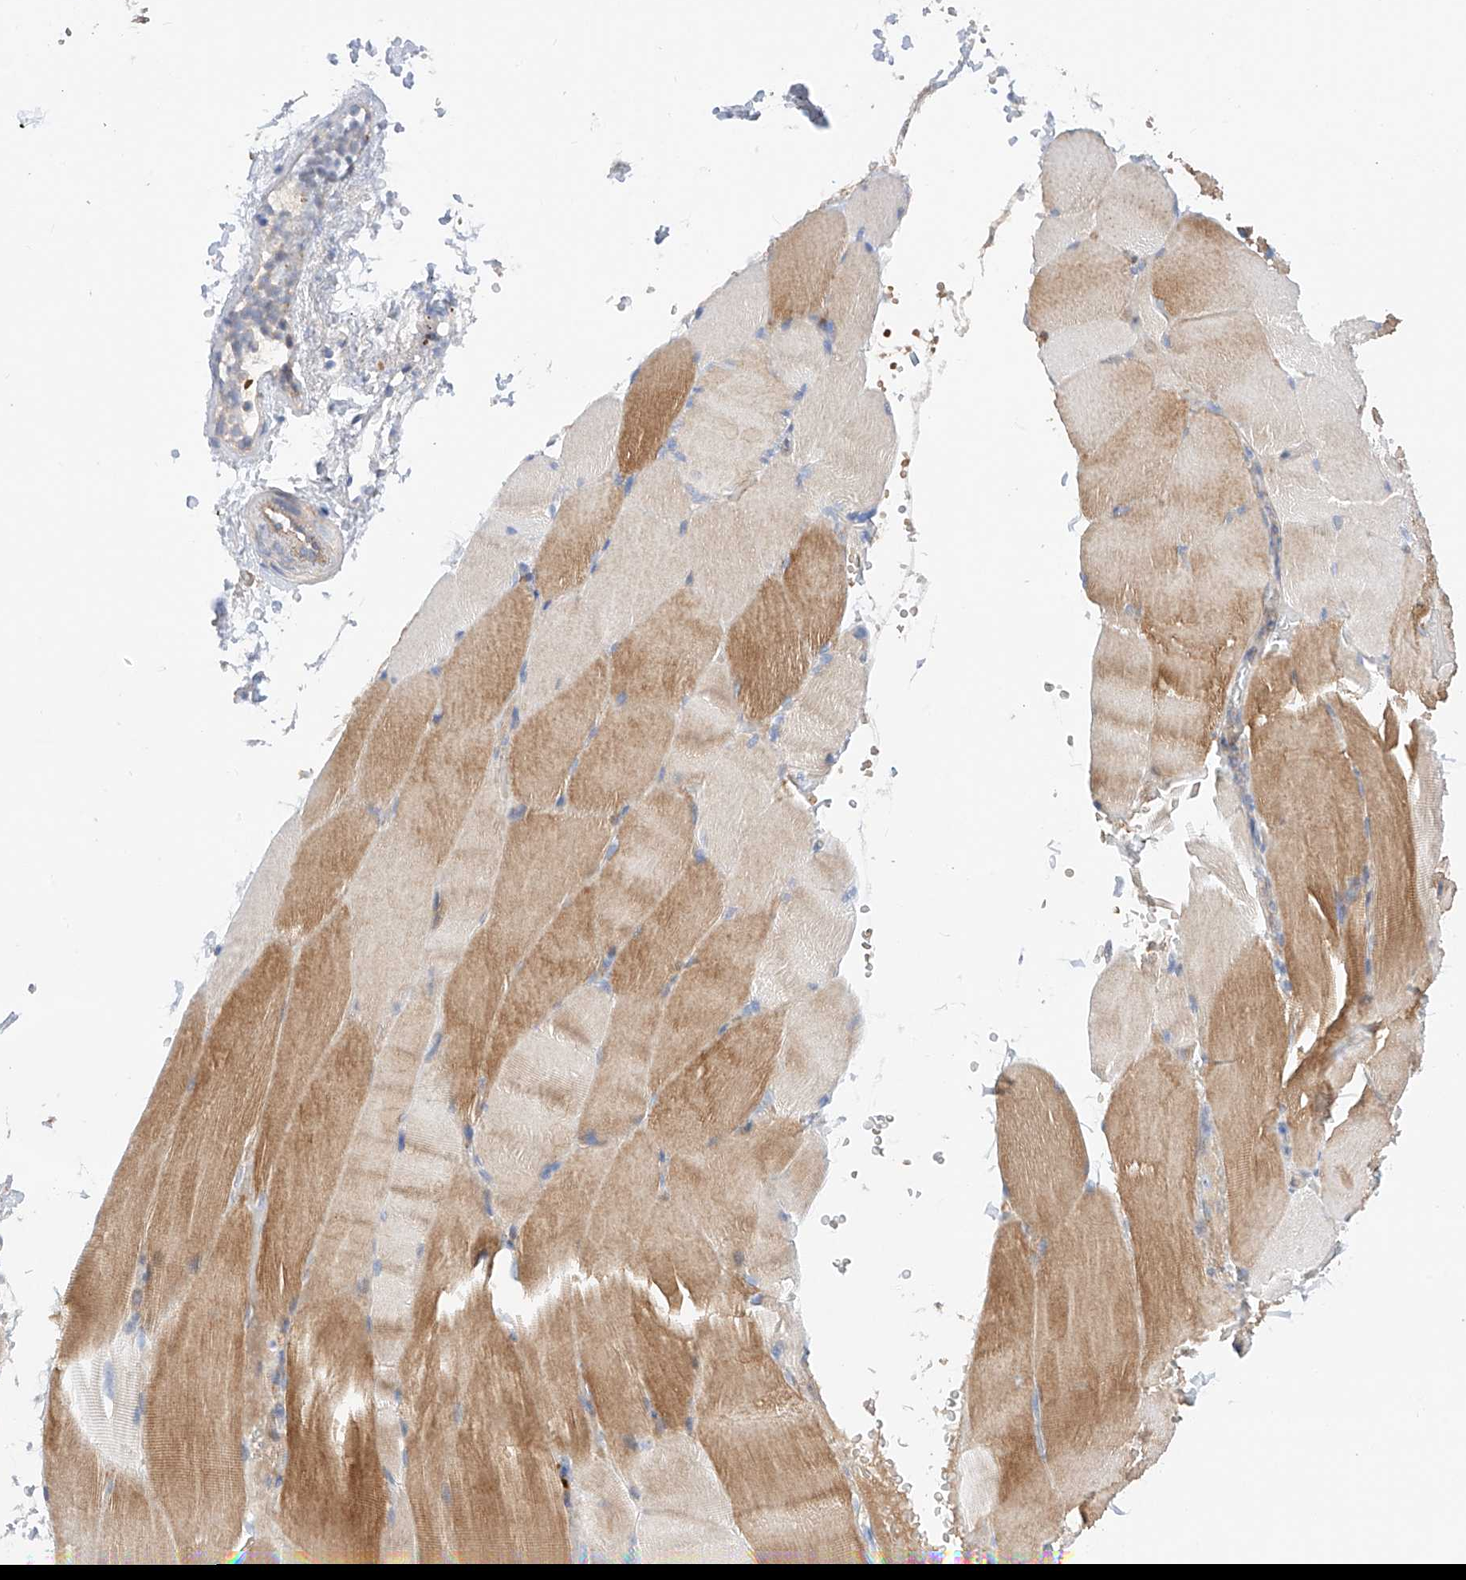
{"staining": {"intensity": "moderate", "quantity": "<25%", "location": "cytoplasmic/membranous"}, "tissue": "skeletal muscle", "cell_type": "Myocytes", "image_type": "normal", "snomed": [{"axis": "morphology", "description": "Normal tissue, NOS"}, {"axis": "topography", "description": "Skeletal muscle"}, {"axis": "topography", "description": "Parathyroid gland"}], "caption": "Immunohistochemical staining of benign human skeletal muscle displays <25% levels of moderate cytoplasmic/membranous protein staining in about <25% of myocytes. The staining was performed using DAB (3,3'-diaminobenzidine), with brown indicating positive protein expression. Nuclei are stained blue with hematoxylin.", "gene": "NR1D1", "patient": {"sex": "female", "age": 37}}